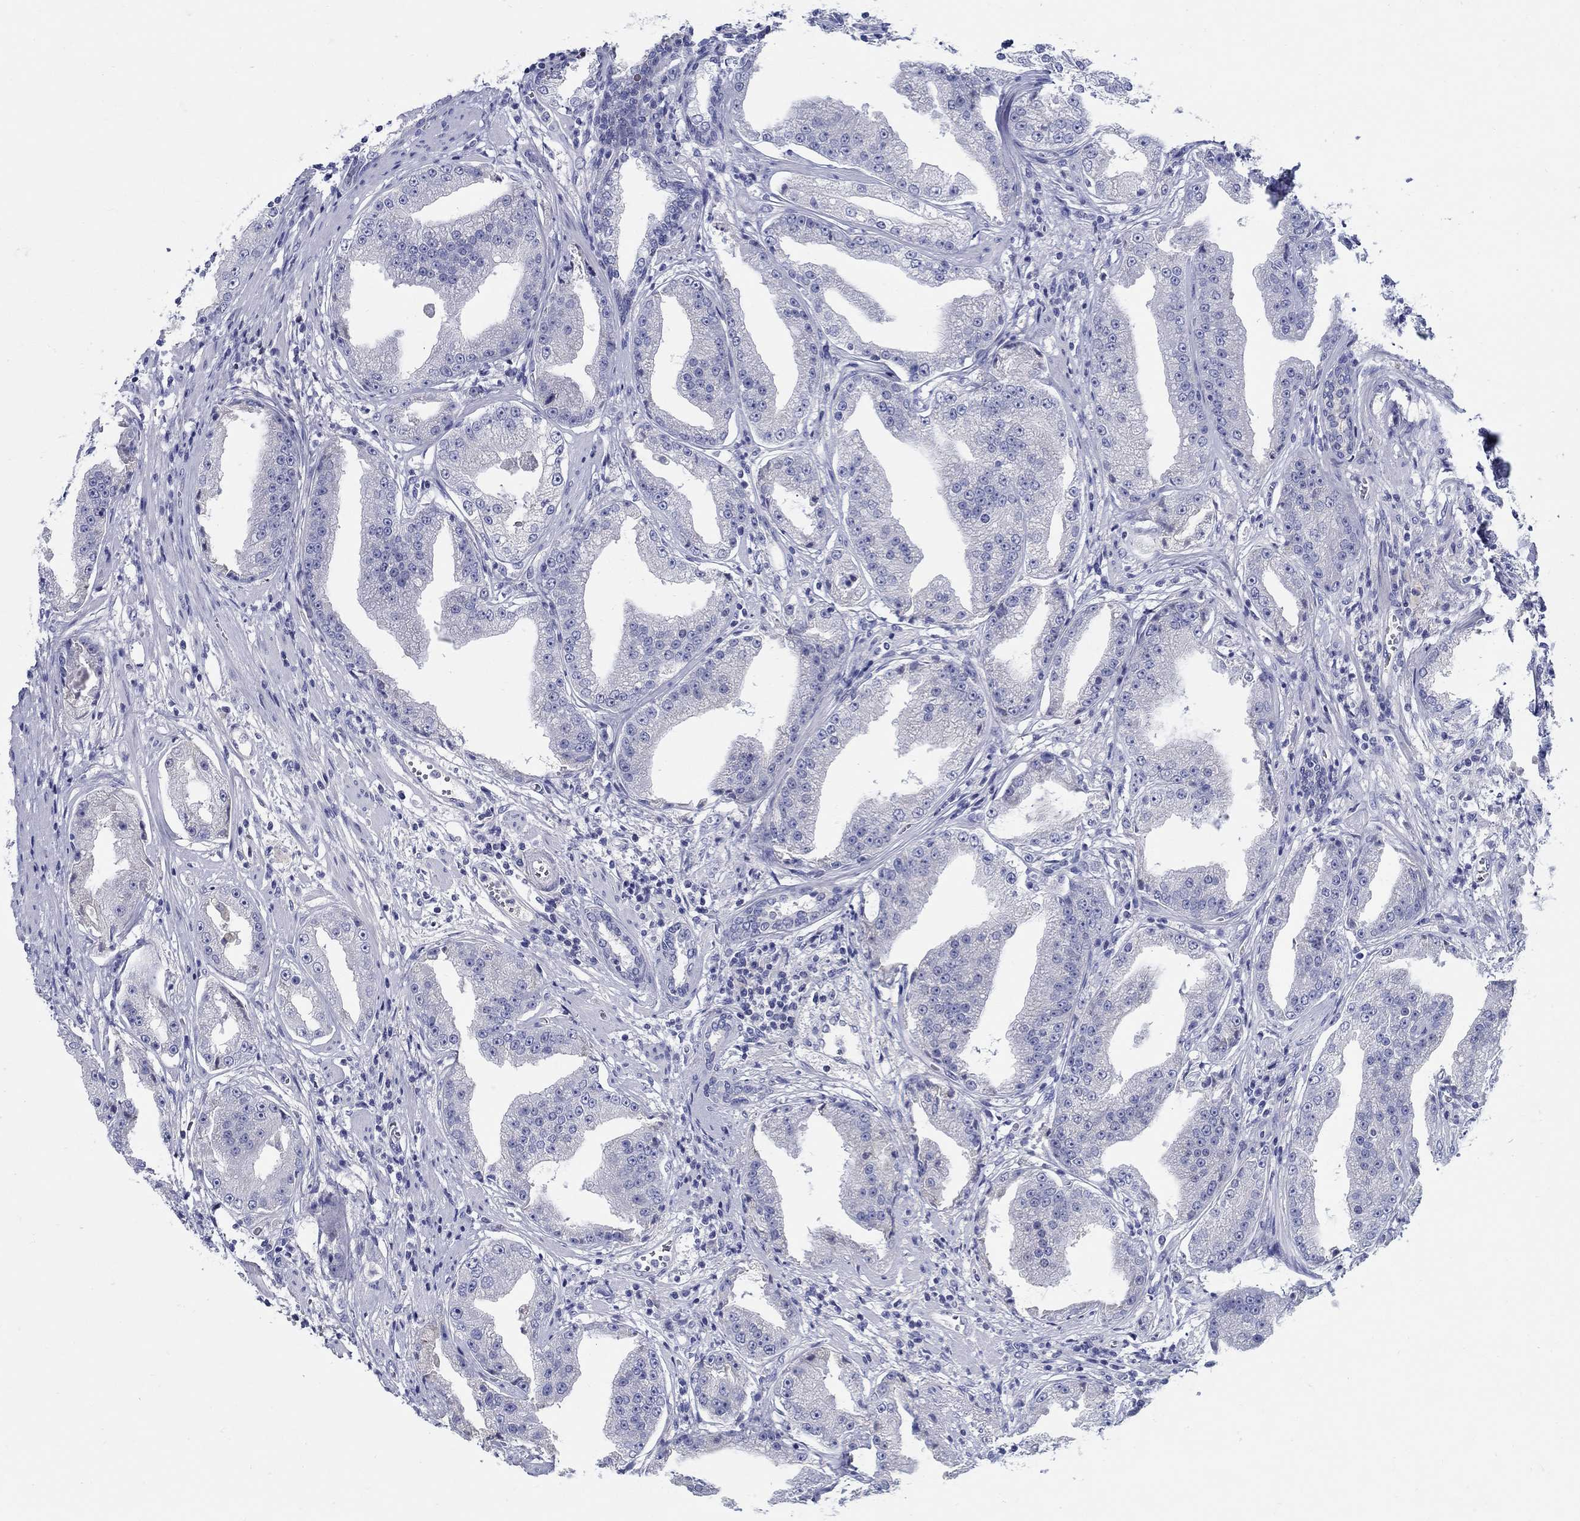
{"staining": {"intensity": "negative", "quantity": "none", "location": "none"}, "tissue": "prostate cancer", "cell_type": "Tumor cells", "image_type": "cancer", "snomed": [{"axis": "morphology", "description": "Adenocarcinoma, Low grade"}, {"axis": "topography", "description": "Prostate"}], "caption": "An image of adenocarcinoma (low-grade) (prostate) stained for a protein demonstrates no brown staining in tumor cells.", "gene": "CRYGD", "patient": {"sex": "male", "age": 62}}